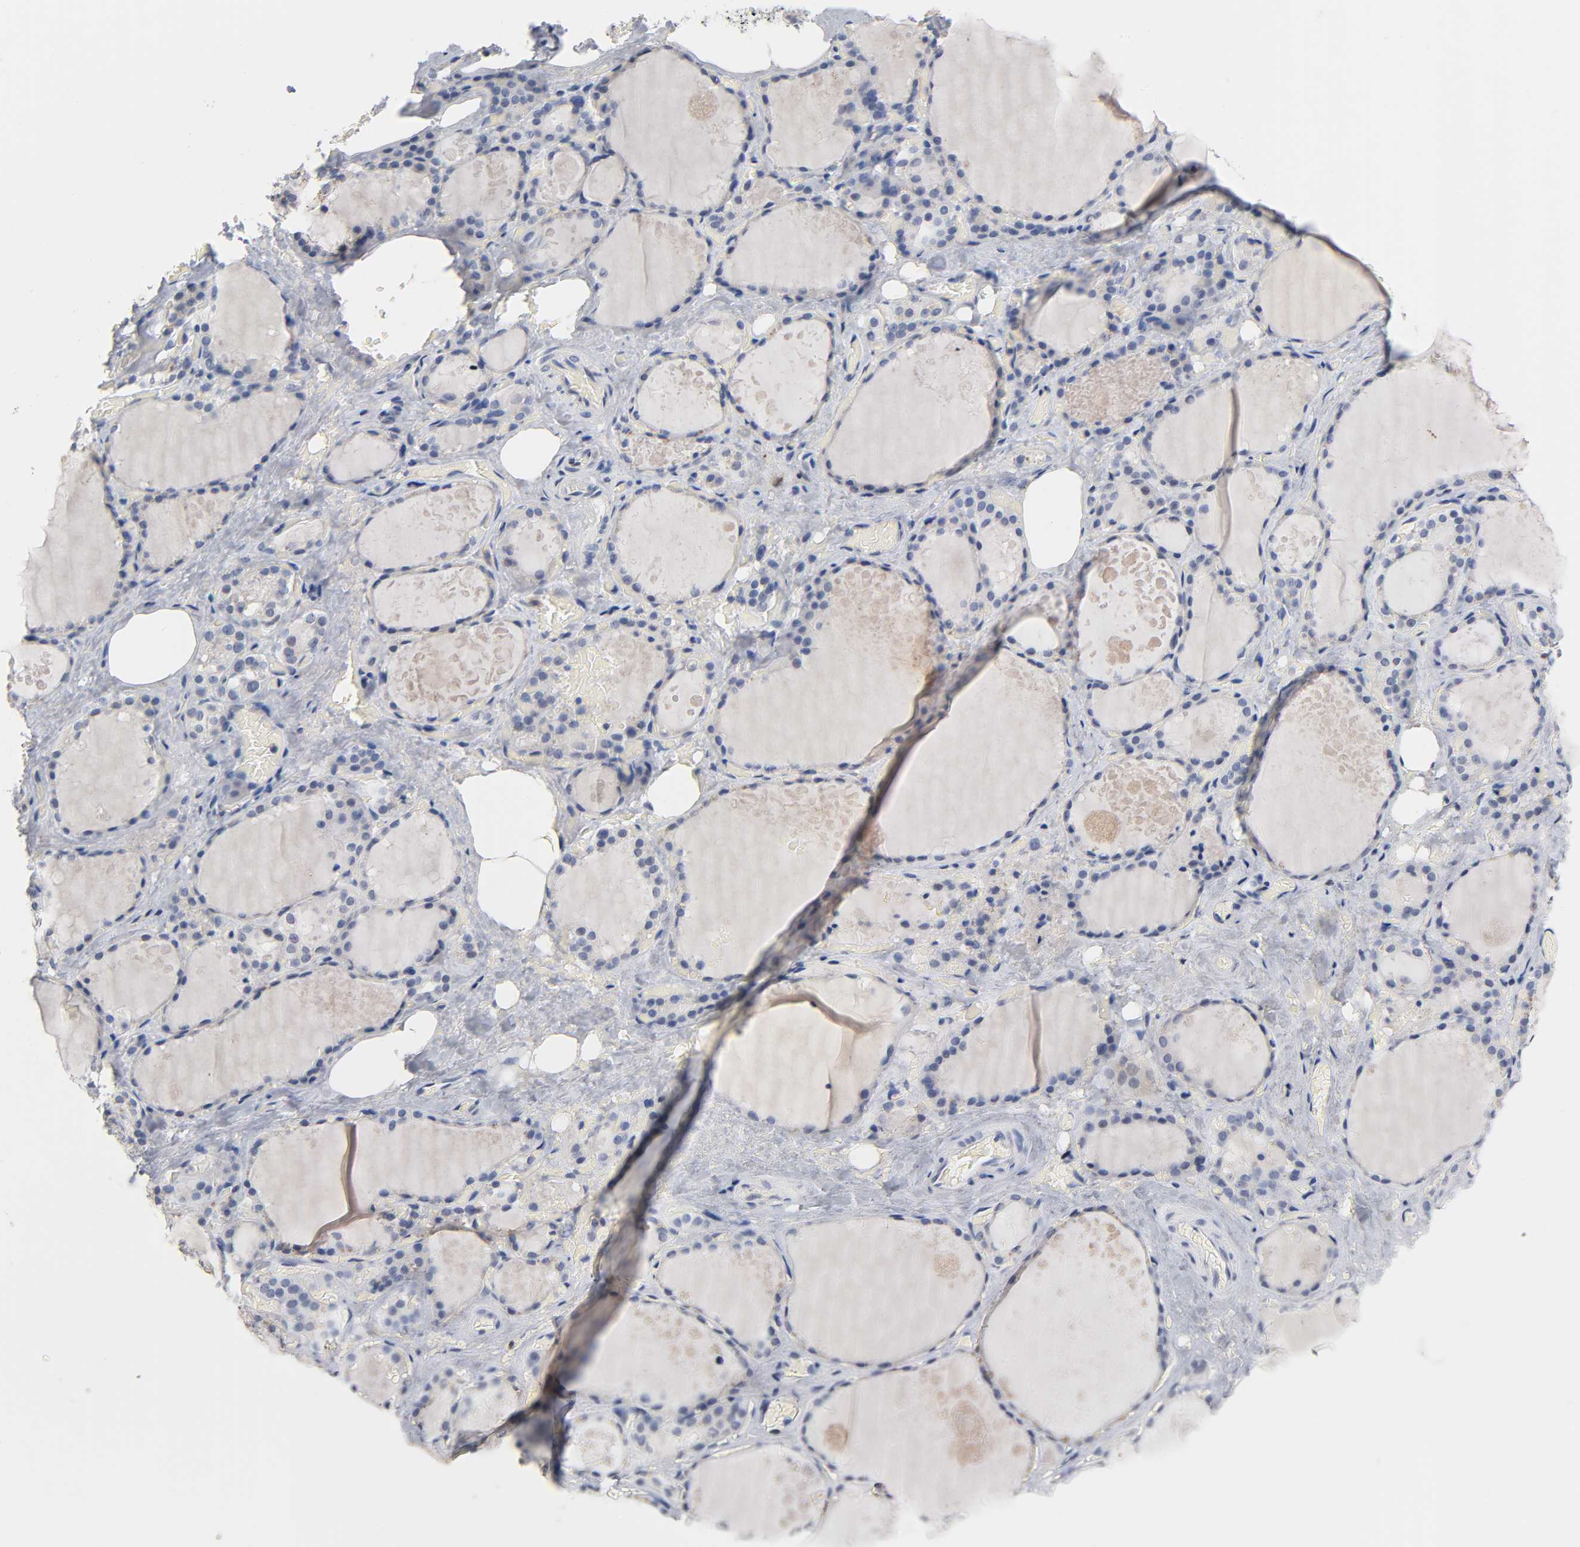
{"staining": {"intensity": "negative", "quantity": "none", "location": "none"}, "tissue": "thyroid gland", "cell_type": "Glandular cells", "image_type": "normal", "snomed": [{"axis": "morphology", "description": "Normal tissue, NOS"}, {"axis": "topography", "description": "Thyroid gland"}], "caption": "This is an immunohistochemistry histopathology image of benign thyroid gland. There is no staining in glandular cells.", "gene": "NFATC1", "patient": {"sex": "male", "age": 61}}